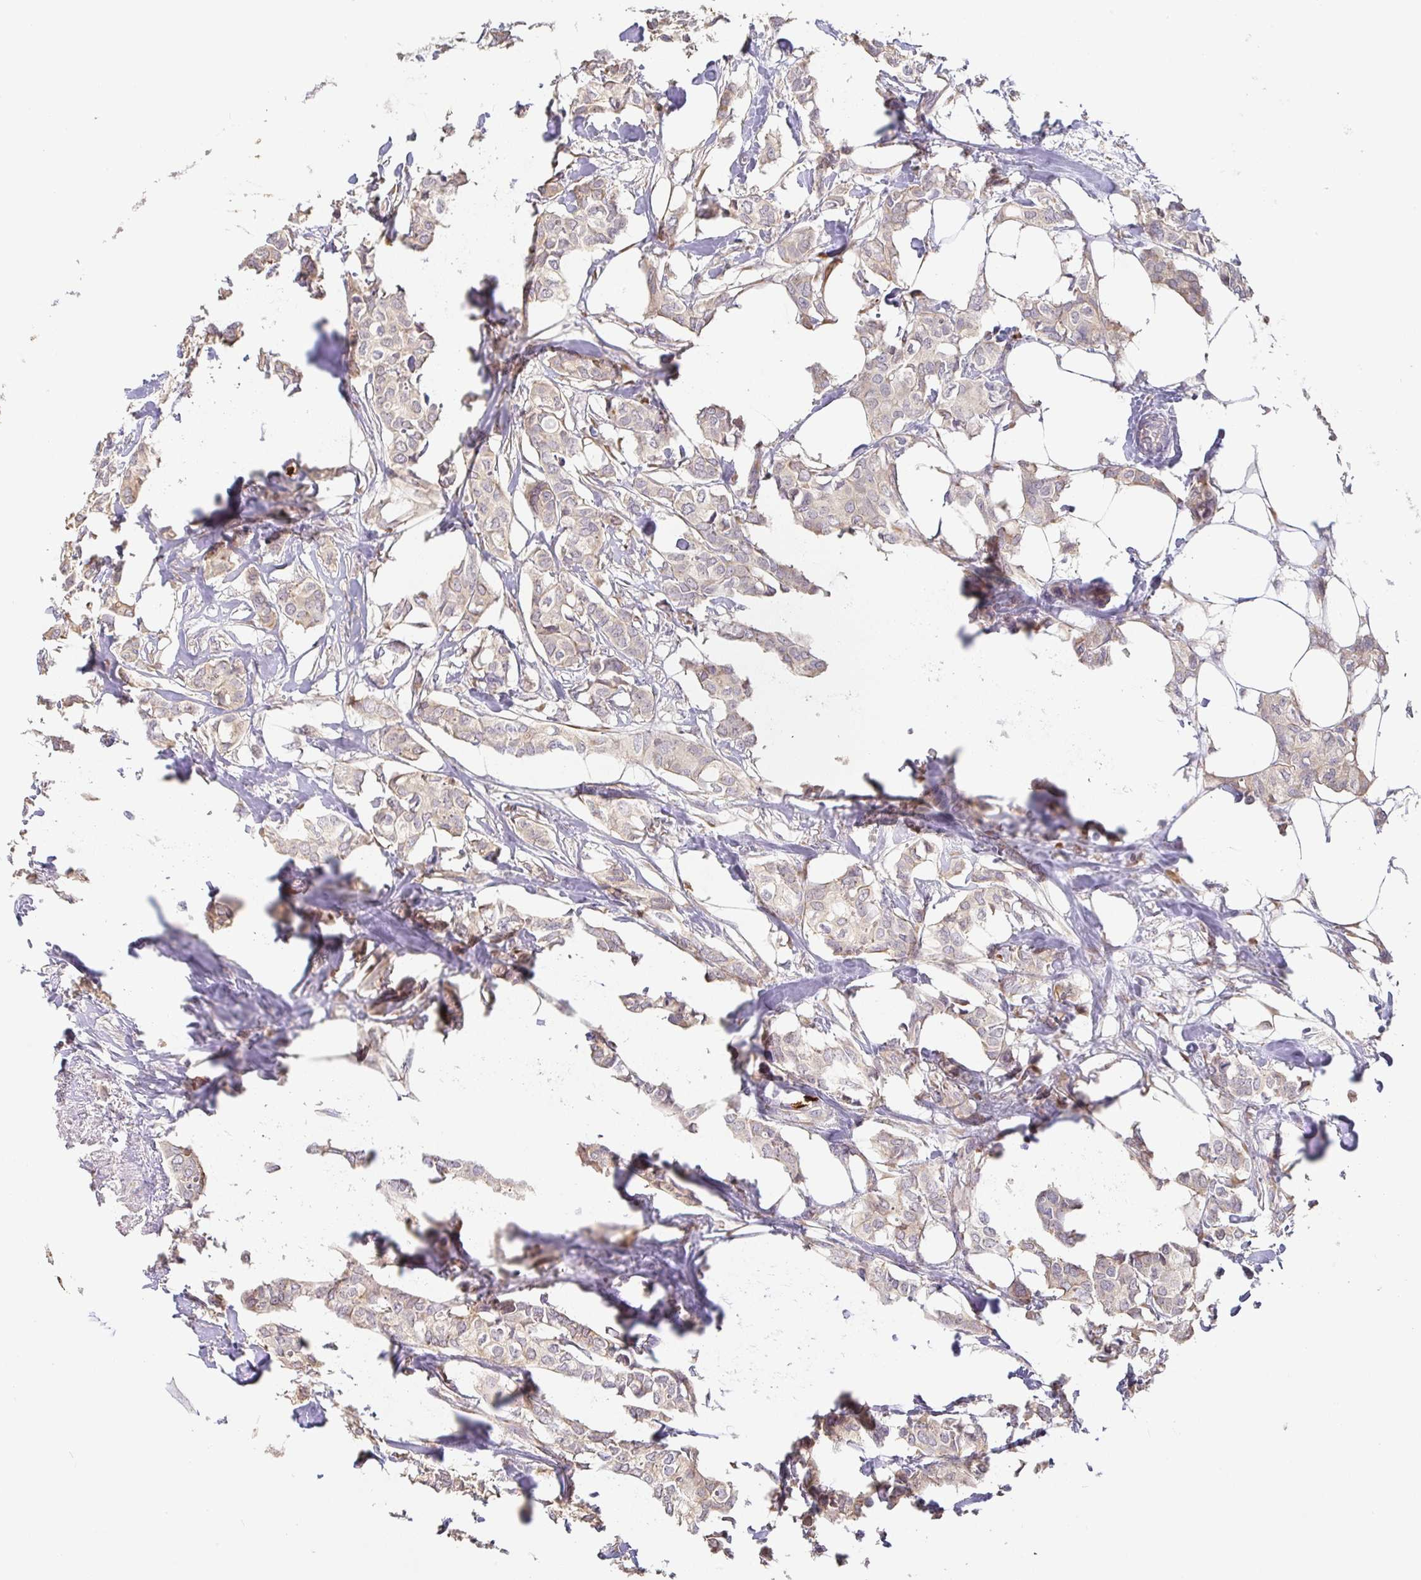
{"staining": {"intensity": "weak", "quantity": ">75%", "location": "cytoplasmic/membranous"}, "tissue": "breast cancer", "cell_type": "Tumor cells", "image_type": "cancer", "snomed": [{"axis": "morphology", "description": "Duct carcinoma"}, {"axis": "topography", "description": "Breast"}], "caption": "Weak cytoplasmic/membranous protein staining is identified in approximately >75% of tumor cells in breast cancer.", "gene": "PDPK1", "patient": {"sex": "female", "age": 62}}